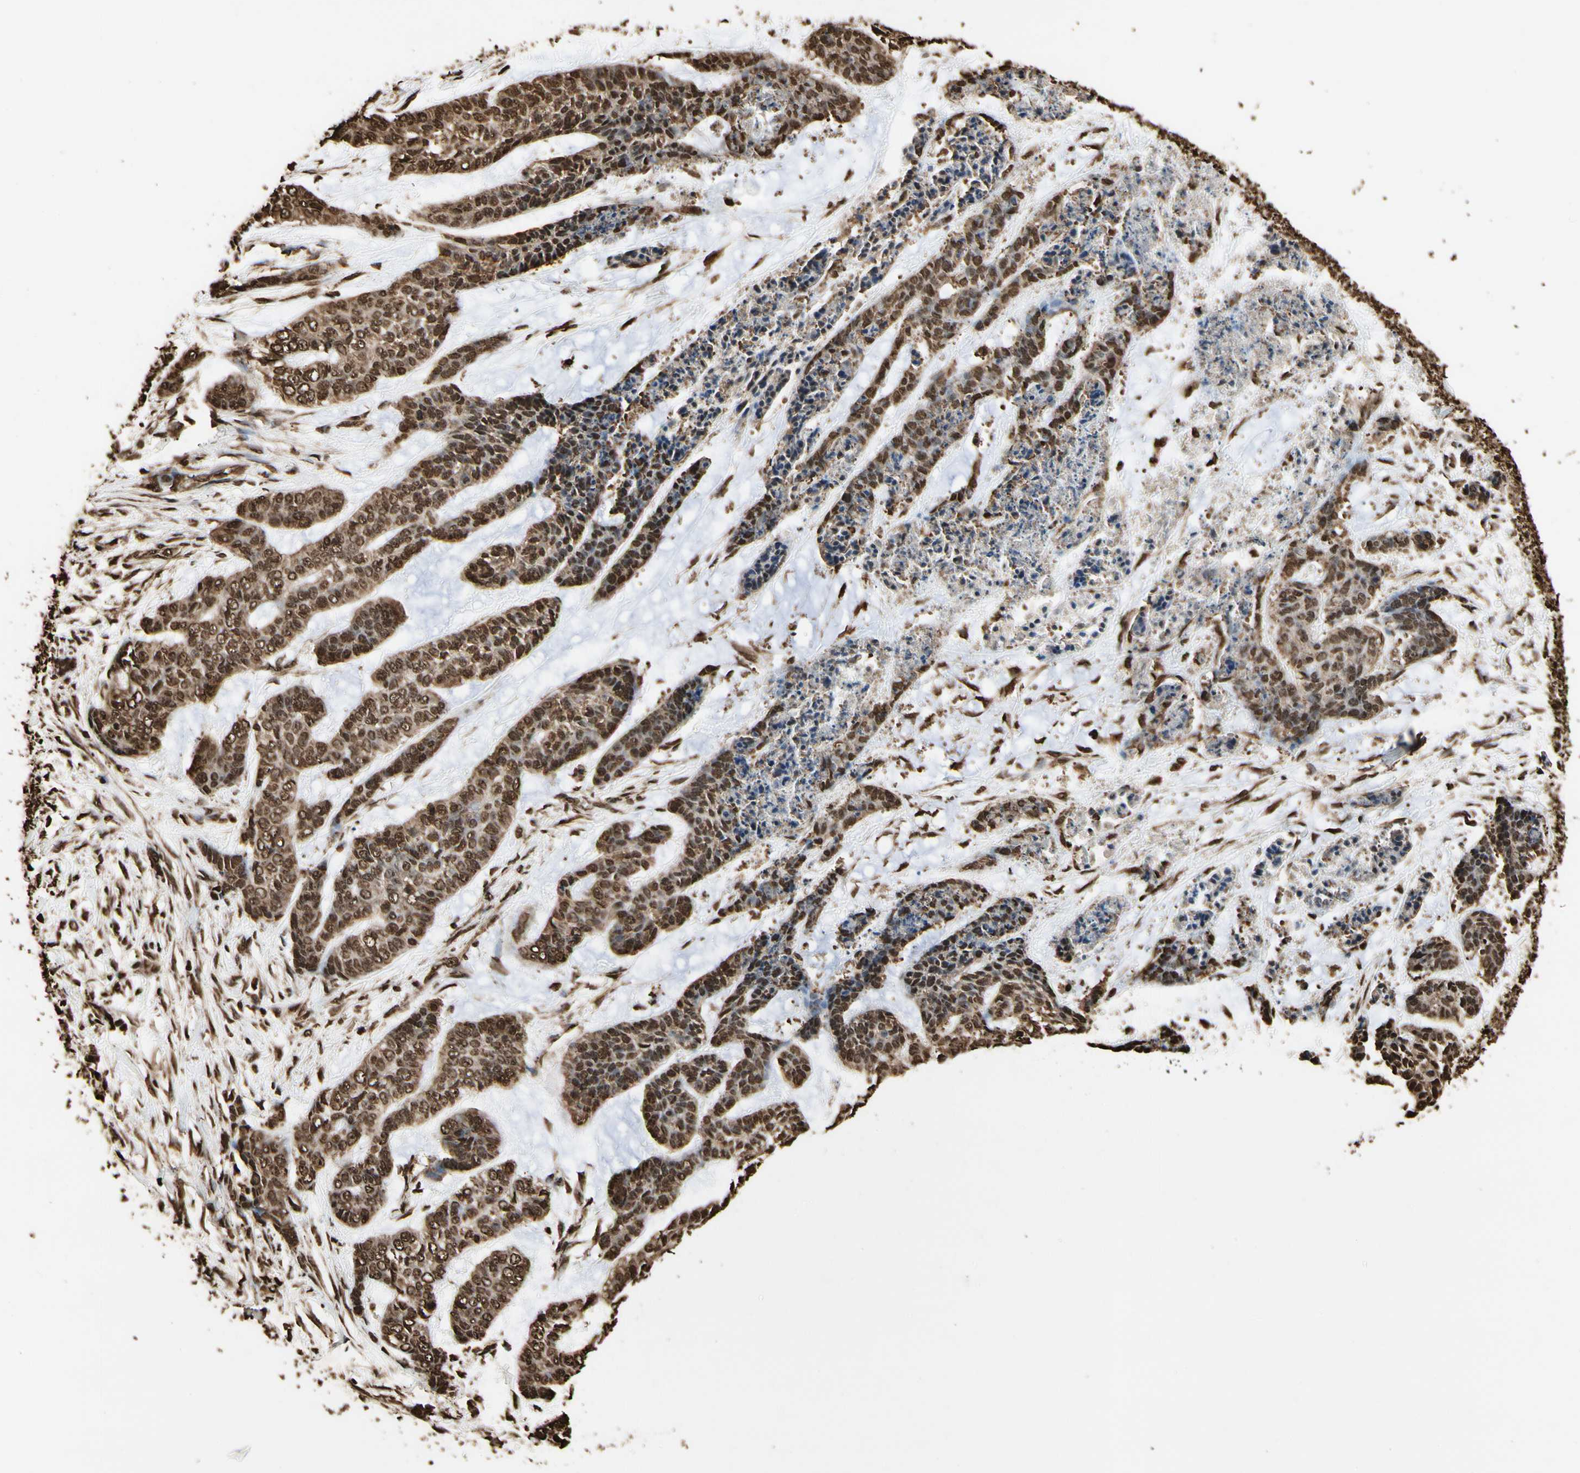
{"staining": {"intensity": "strong", "quantity": ">75%", "location": "cytoplasmic/membranous,nuclear"}, "tissue": "skin cancer", "cell_type": "Tumor cells", "image_type": "cancer", "snomed": [{"axis": "morphology", "description": "Basal cell carcinoma"}, {"axis": "topography", "description": "Skin"}], "caption": "About >75% of tumor cells in human skin basal cell carcinoma reveal strong cytoplasmic/membranous and nuclear protein positivity as visualized by brown immunohistochemical staining.", "gene": "HNRNPK", "patient": {"sex": "female", "age": 64}}